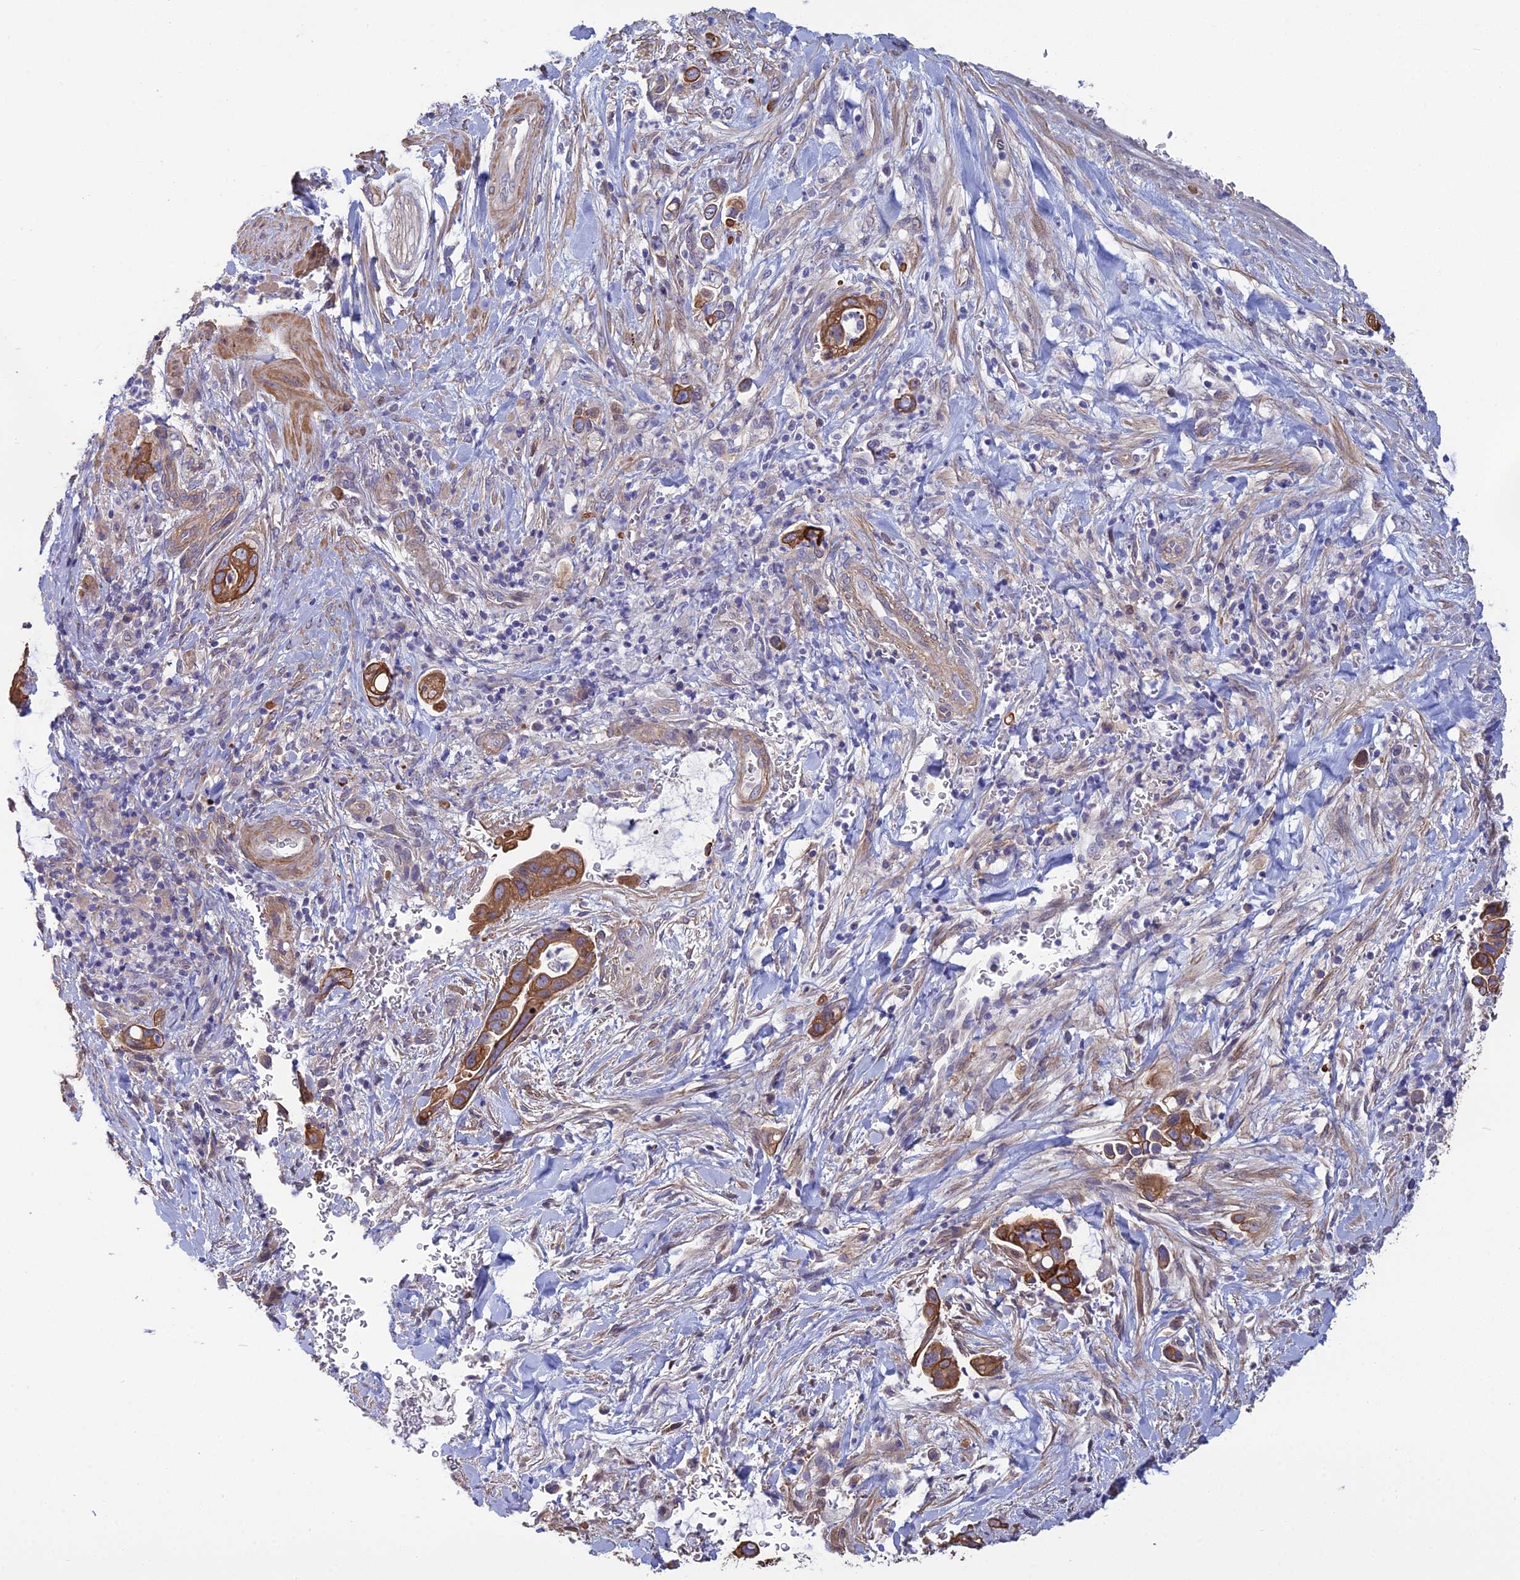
{"staining": {"intensity": "moderate", "quantity": ">75%", "location": "cytoplasmic/membranous"}, "tissue": "pancreatic cancer", "cell_type": "Tumor cells", "image_type": "cancer", "snomed": [{"axis": "morphology", "description": "Adenocarcinoma, NOS"}, {"axis": "topography", "description": "Pancreas"}], "caption": "Immunohistochemistry of adenocarcinoma (pancreatic) demonstrates medium levels of moderate cytoplasmic/membranous expression in about >75% of tumor cells.", "gene": "LZTS2", "patient": {"sex": "male", "age": 75}}